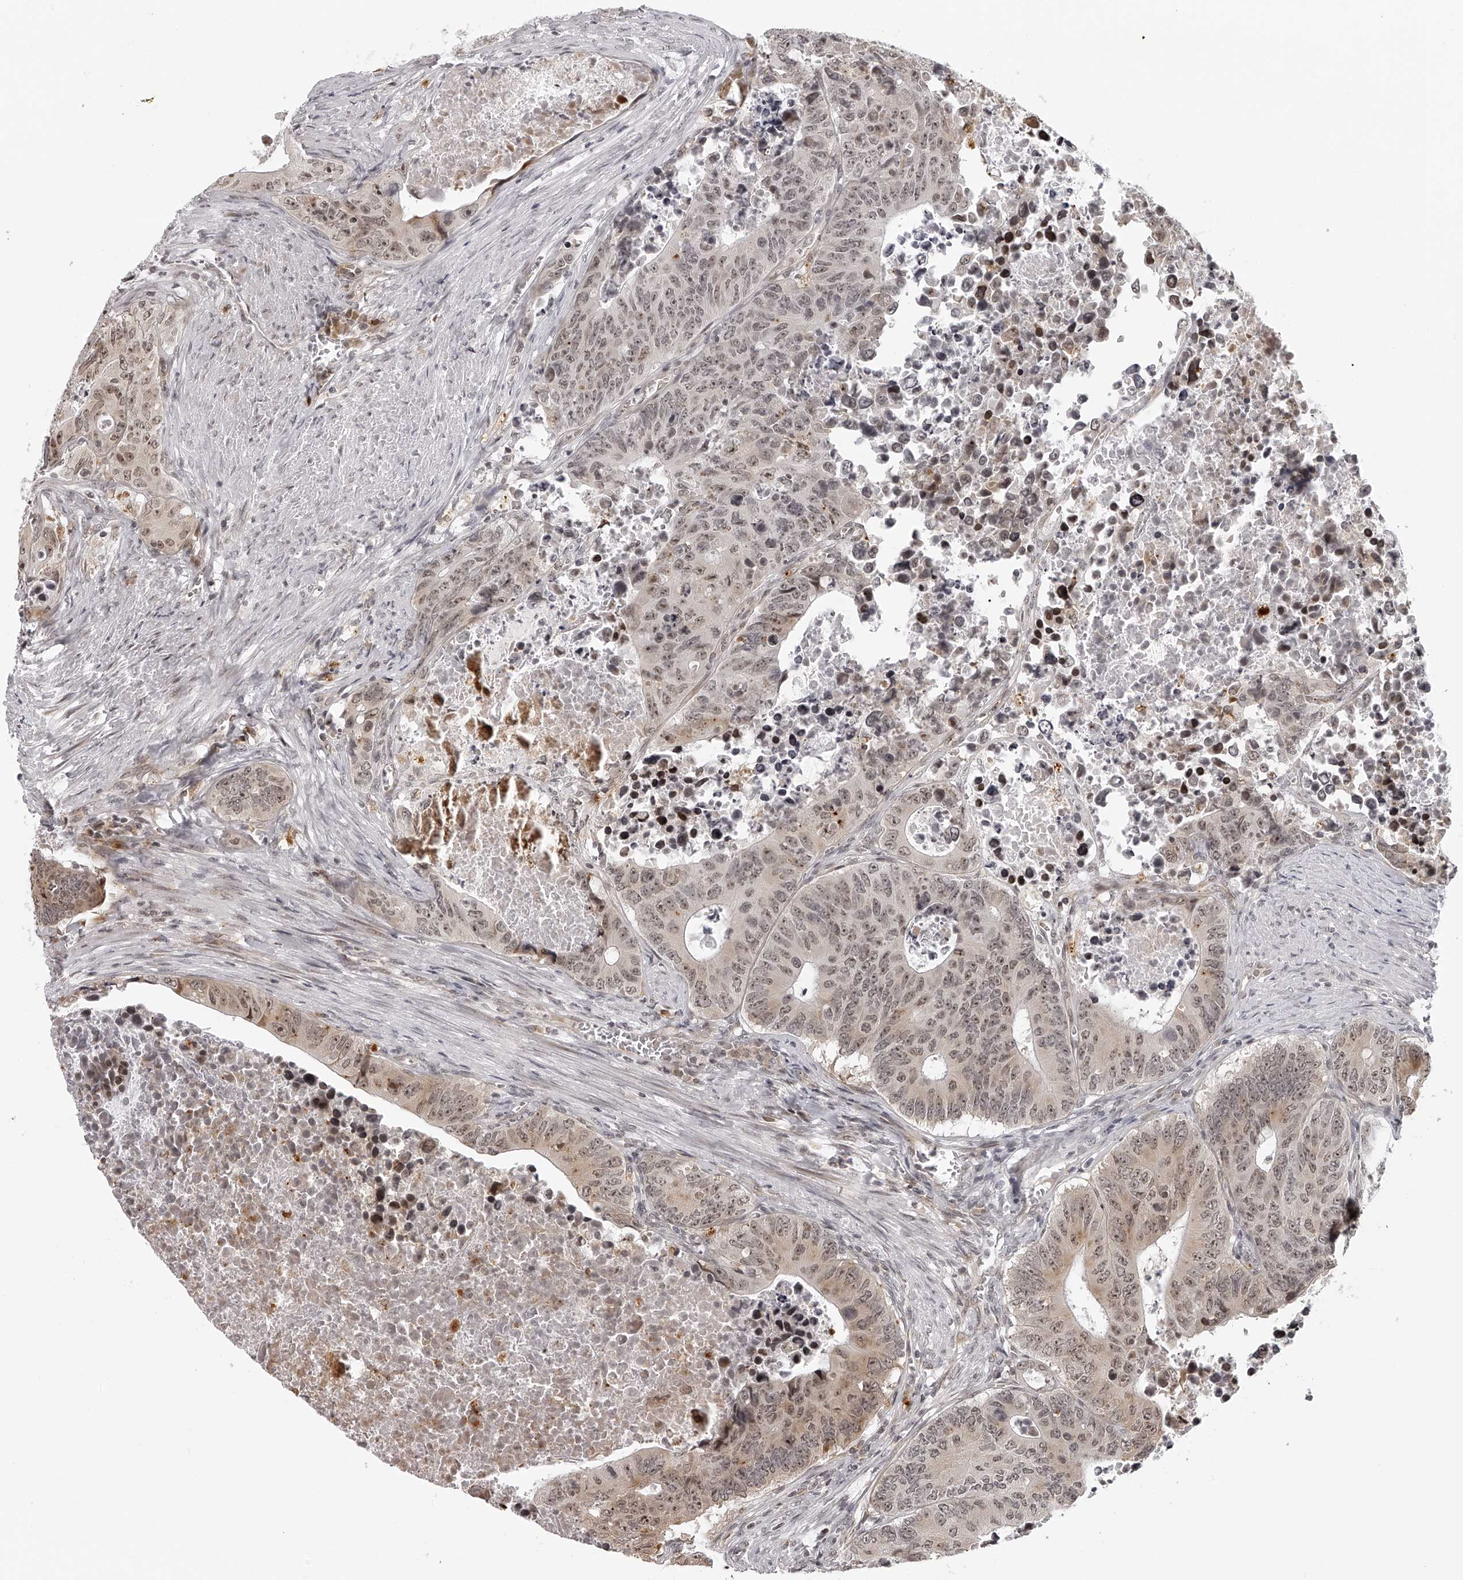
{"staining": {"intensity": "weak", "quantity": ">75%", "location": "cytoplasmic/membranous,nuclear"}, "tissue": "colorectal cancer", "cell_type": "Tumor cells", "image_type": "cancer", "snomed": [{"axis": "morphology", "description": "Adenocarcinoma, NOS"}, {"axis": "topography", "description": "Colon"}], "caption": "Tumor cells reveal low levels of weak cytoplasmic/membranous and nuclear positivity in approximately >75% of cells in adenocarcinoma (colorectal).", "gene": "ODF2L", "patient": {"sex": "male", "age": 87}}